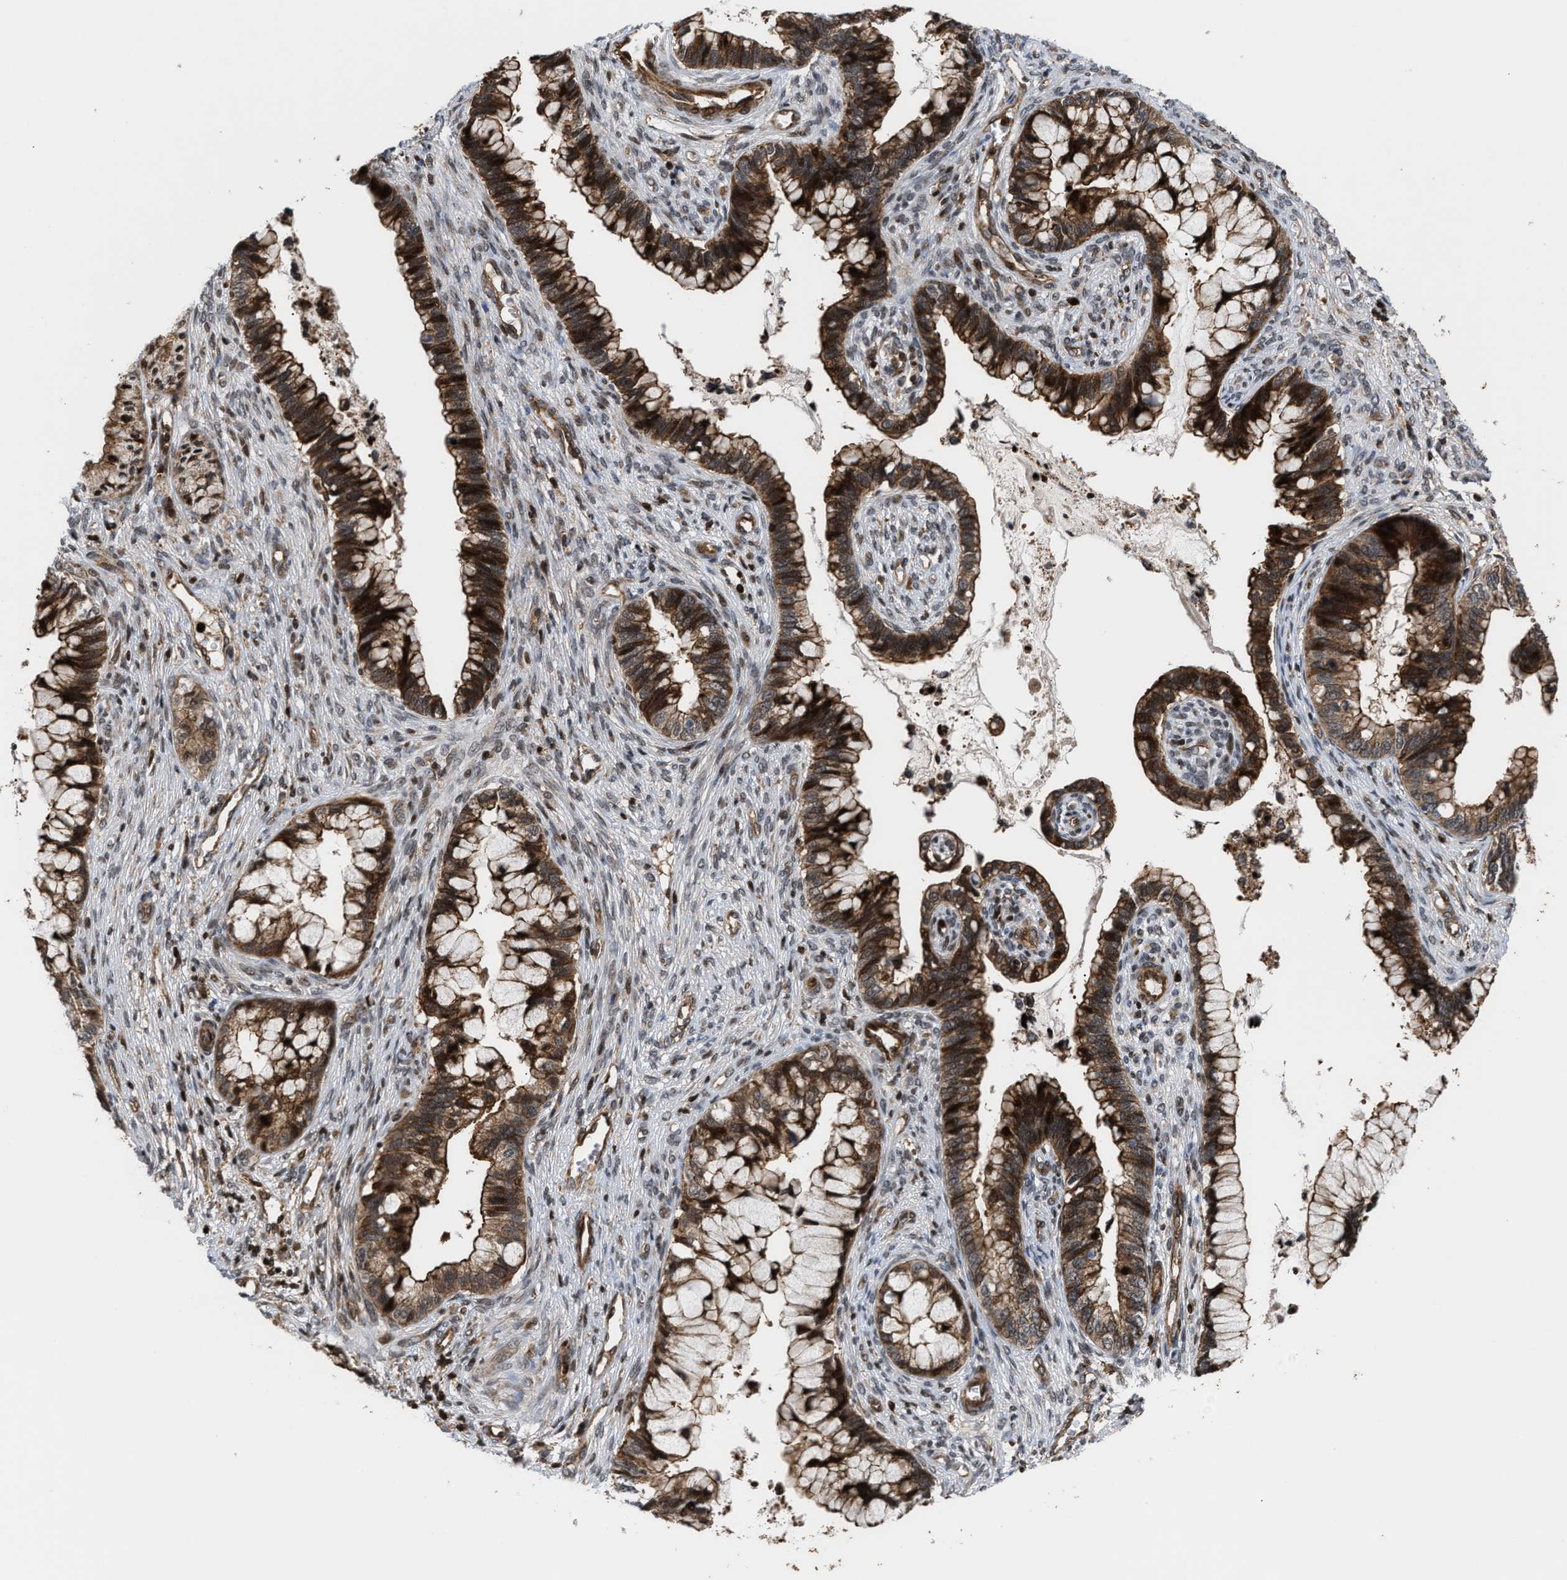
{"staining": {"intensity": "moderate", "quantity": ">75%", "location": "cytoplasmic/membranous,nuclear"}, "tissue": "cervical cancer", "cell_type": "Tumor cells", "image_type": "cancer", "snomed": [{"axis": "morphology", "description": "Adenocarcinoma, NOS"}, {"axis": "topography", "description": "Cervix"}], "caption": "IHC of cervical adenocarcinoma shows medium levels of moderate cytoplasmic/membranous and nuclear staining in about >75% of tumor cells. (DAB IHC with brightfield microscopy, high magnification).", "gene": "STAU2", "patient": {"sex": "female", "age": 44}}